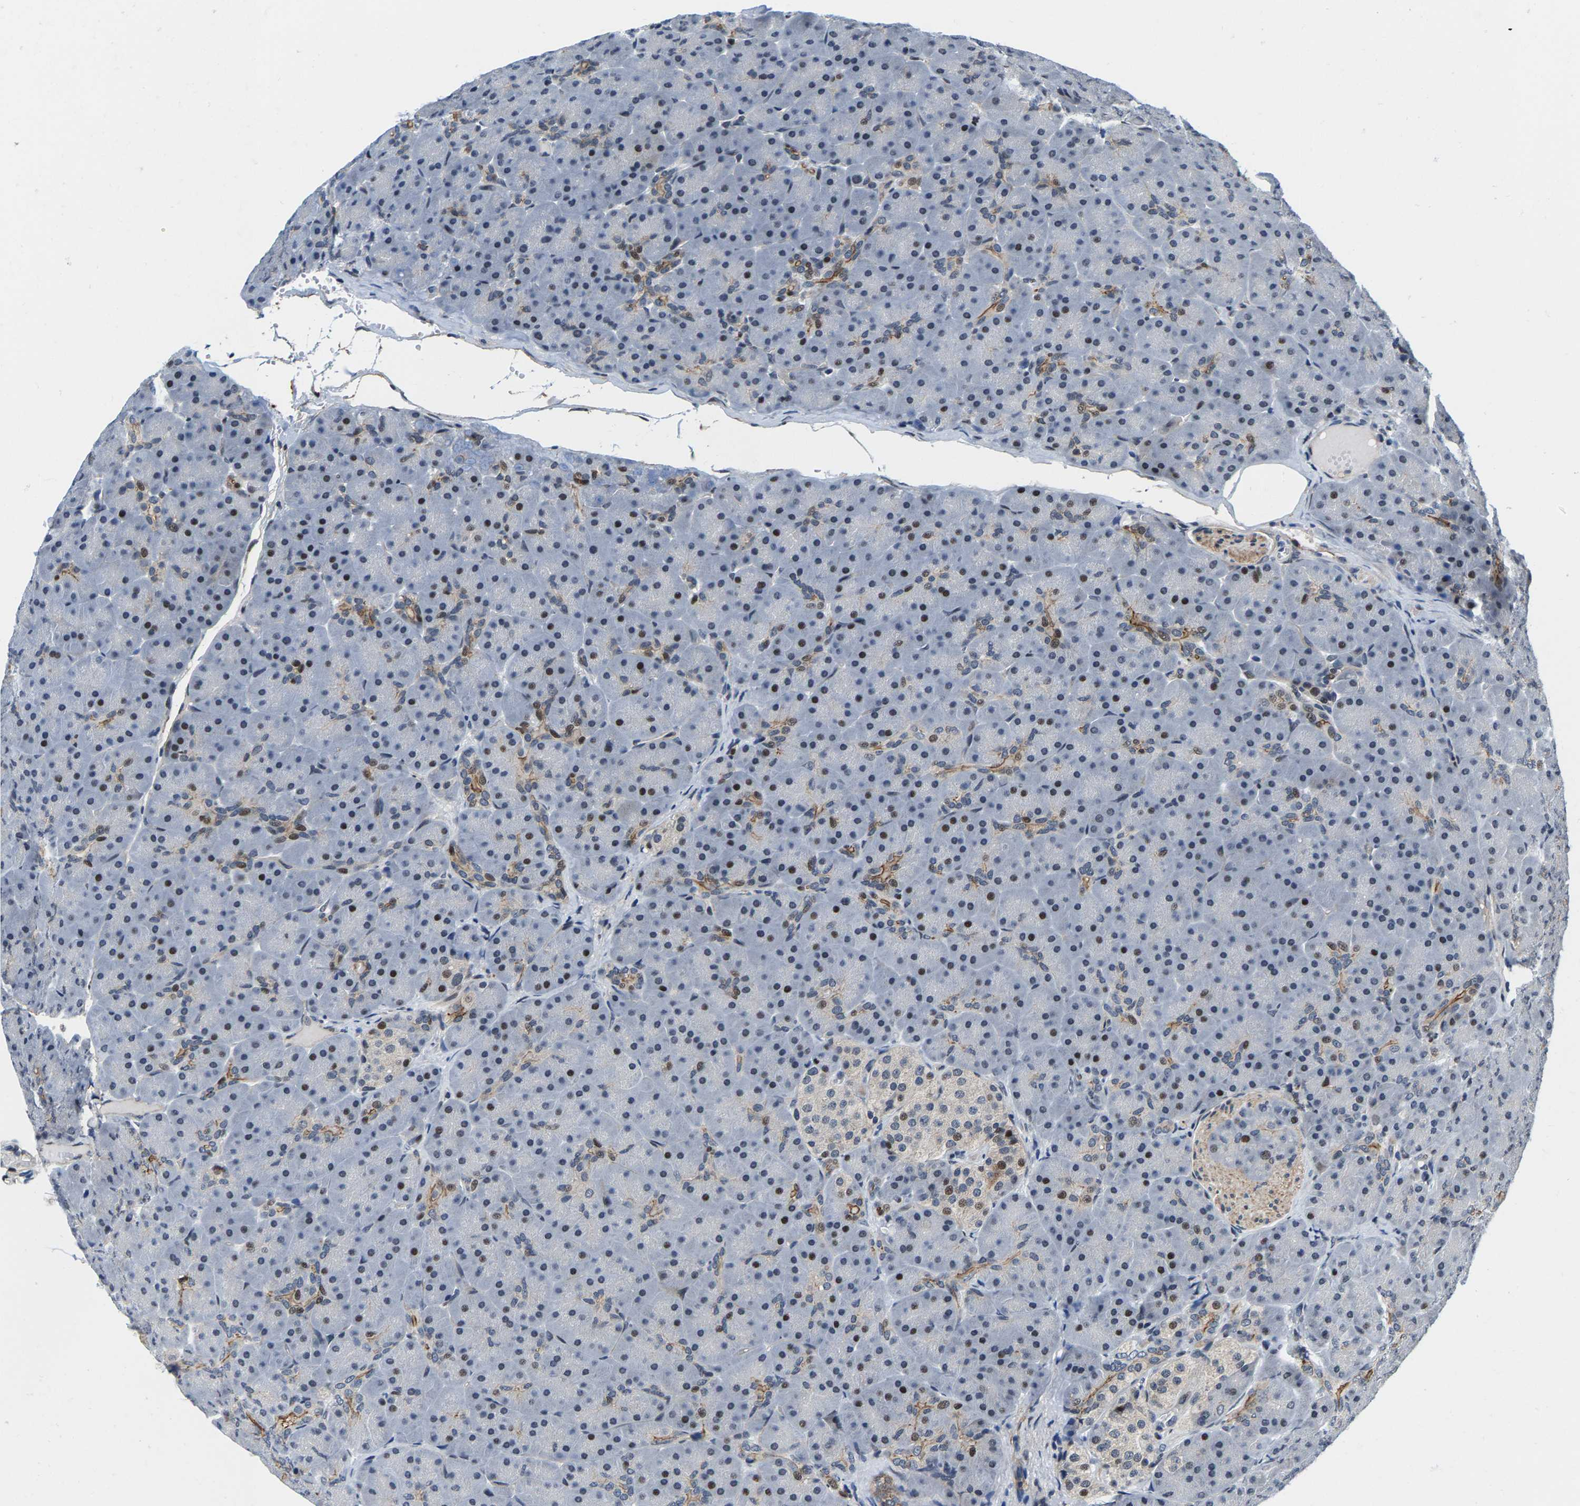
{"staining": {"intensity": "moderate", "quantity": "25%-75%", "location": "cytoplasmic/membranous,nuclear"}, "tissue": "pancreas", "cell_type": "Exocrine glandular cells", "image_type": "normal", "snomed": [{"axis": "morphology", "description": "Normal tissue, NOS"}, {"axis": "topography", "description": "Pancreas"}], "caption": "The micrograph demonstrates a brown stain indicating the presence of a protein in the cytoplasmic/membranous,nuclear of exocrine glandular cells in pancreas.", "gene": "GTPBP10", "patient": {"sex": "male", "age": 66}}